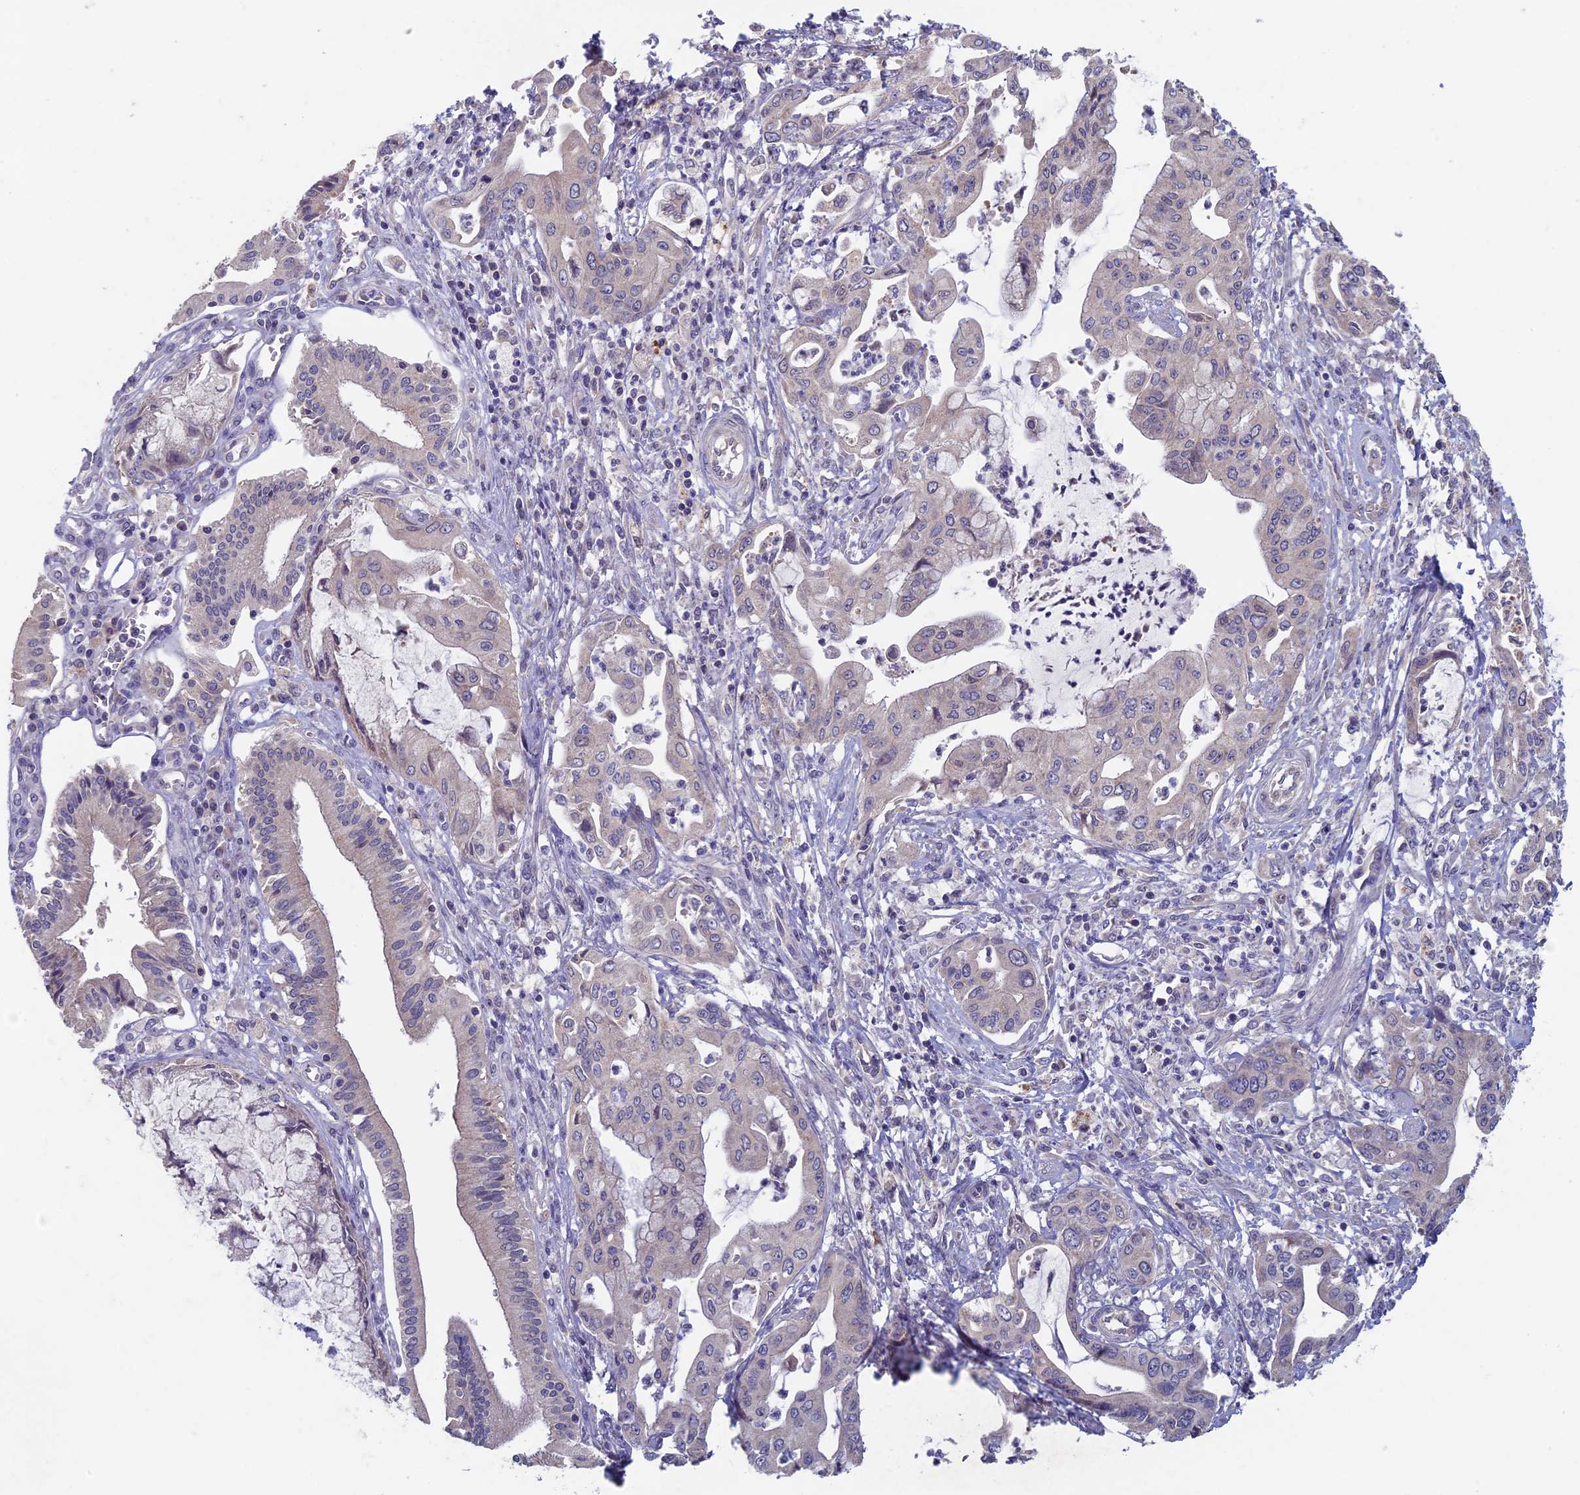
{"staining": {"intensity": "weak", "quantity": "25%-75%", "location": "cytoplasmic/membranous"}, "tissue": "pancreatic cancer", "cell_type": "Tumor cells", "image_type": "cancer", "snomed": [{"axis": "morphology", "description": "Adenocarcinoma, NOS"}, {"axis": "topography", "description": "Pancreas"}], "caption": "Immunohistochemistry (IHC) staining of adenocarcinoma (pancreatic), which shows low levels of weak cytoplasmic/membranous staining in approximately 25%-75% of tumor cells indicating weak cytoplasmic/membranous protein staining. The staining was performed using DAB (3,3'-diaminobenzidine) (brown) for protein detection and nuclei were counterstained in hematoxylin (blue).", "gene": "RCCD1", "patient": {"sex": "male", "age": 46}}